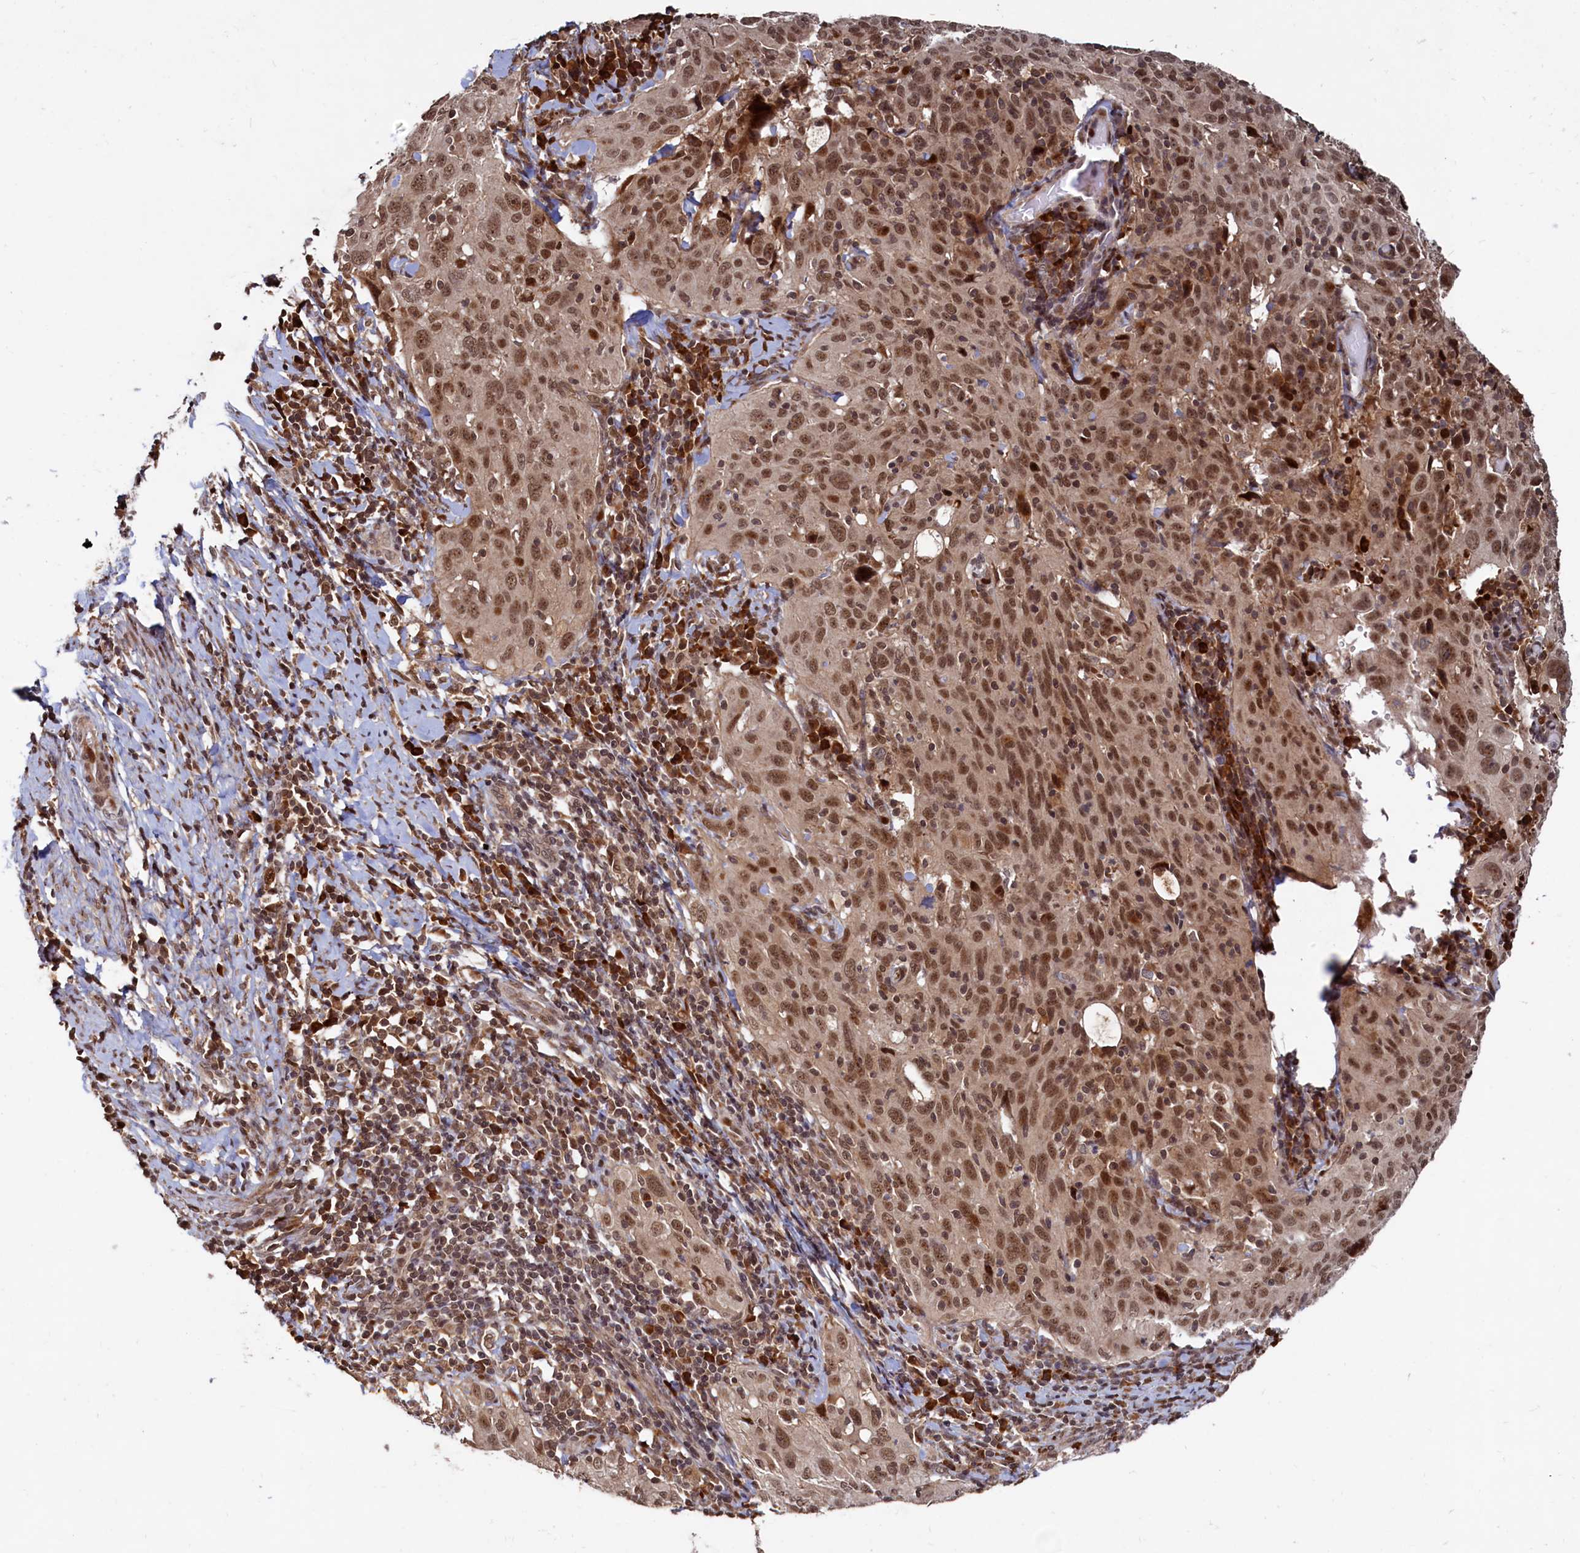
{"staining": {"intensity": "moderate", "quantity": ">75%", "location": "nuclear"}, "tissue": "cervical cancer", "cell_type": "Tumor cells", "image_type": "cancer", "snomed": [{"axis": "morphology", "description": "Squamous cell carcinoma, NOS"}, {"axis": "topography", "description": "Cervix"}], "caption": "Human cervical squamous cell carcinoma stained for a protein (brown) demonstrates moderate nuclear positive staining in approximately >75% of tumor cells.", "gene": "TRAPPC4", "patient": {"sex": "female", "age": 31}}